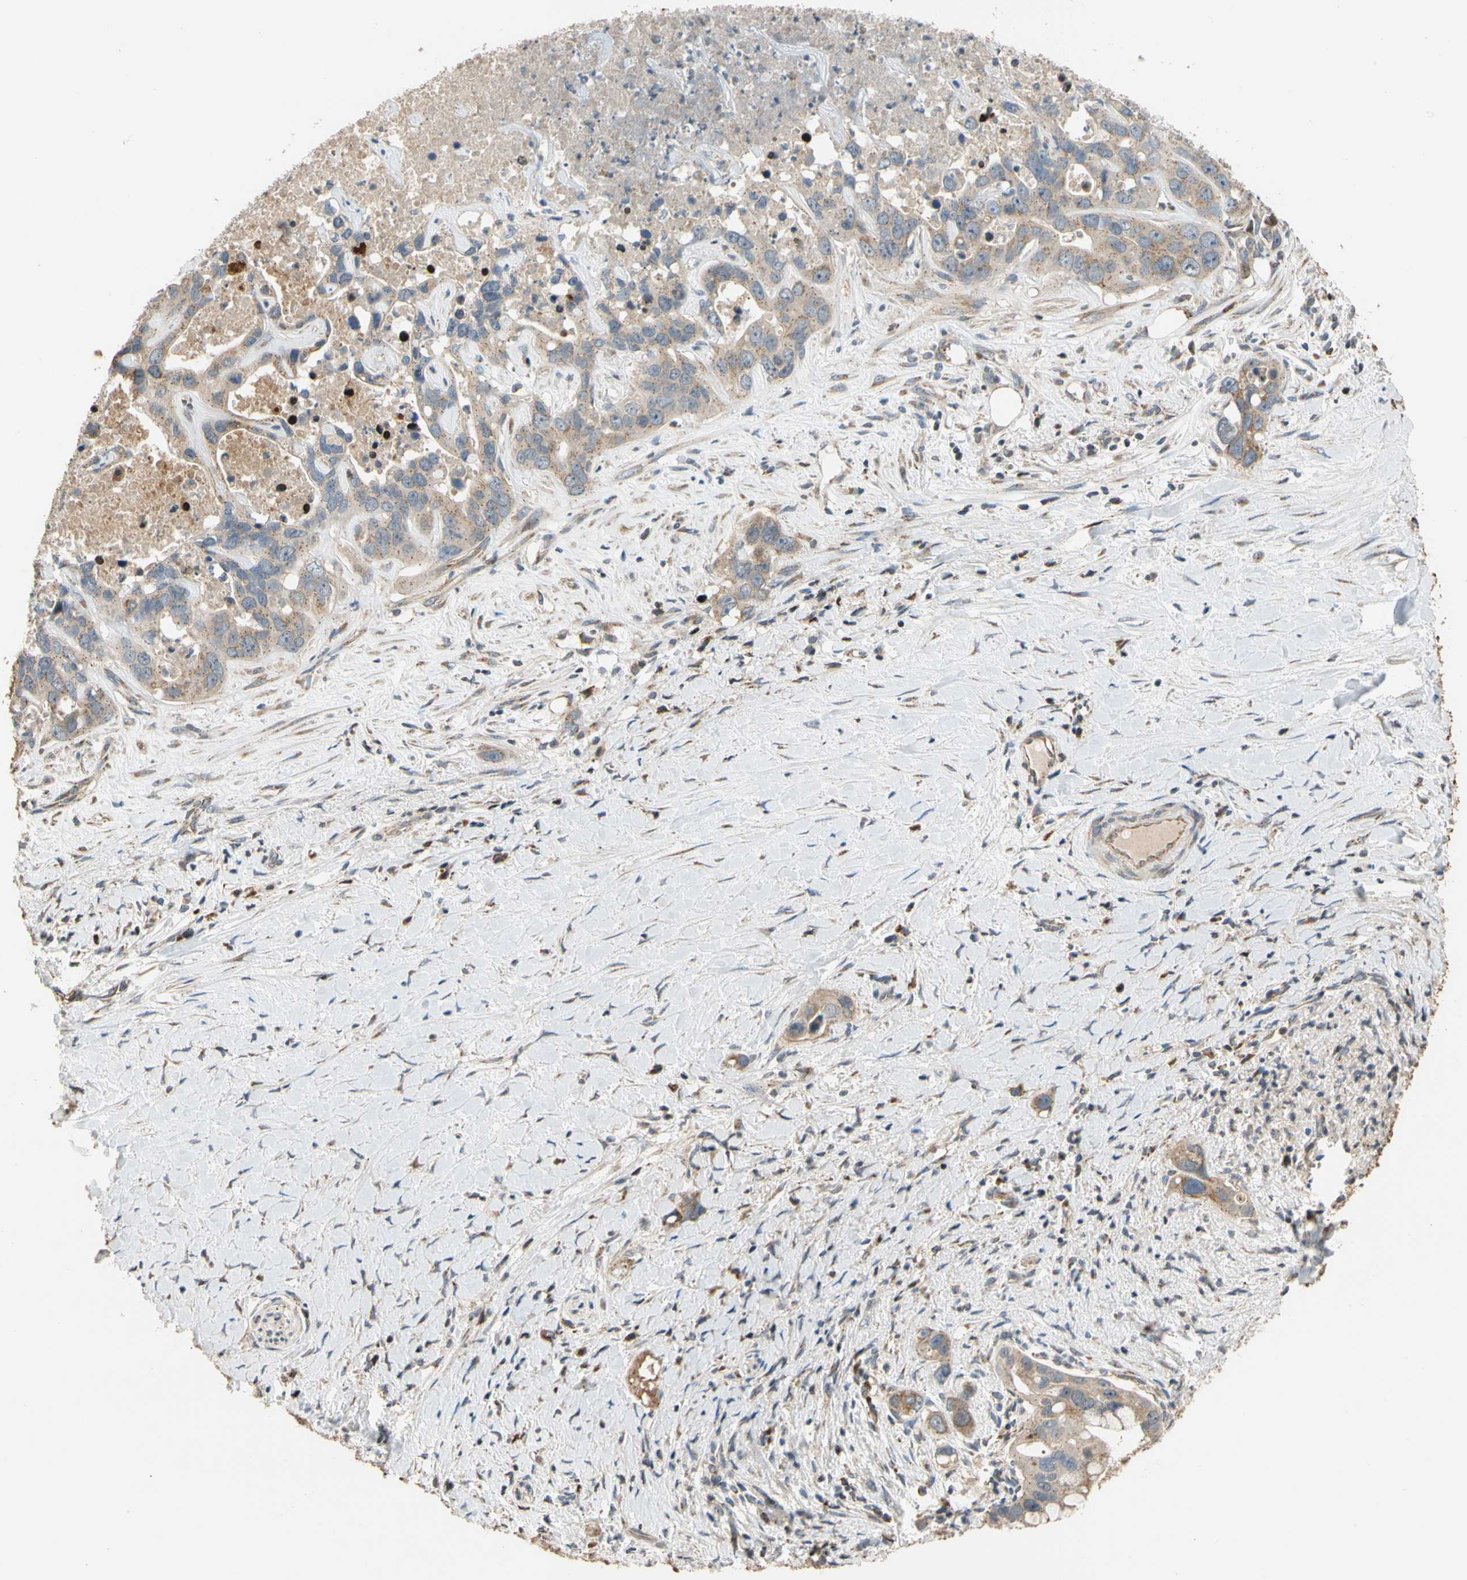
{"staining": {"intensity": "weak", "quantity": "25%-75%", "location": "cytoplasmic/membranous"}, "tissue": "liver cancer", "cell_type": "Tumor cells", "image_type": "cancer", "snomed": [{"axis": "morphology", "description": "Cholangiocarcinoma"}, {"axis": "topography", "description": "Liver"}], "caption": "About 25%-75% of tumor cells in liver cancer (cholangiocarcinoma) reveal weak cytoplasmic/membranous protein staining as visualized by brown immunohistochemical staining.", "gene": "IP6K2", "patient": {"sex": "female", "age": 65}}